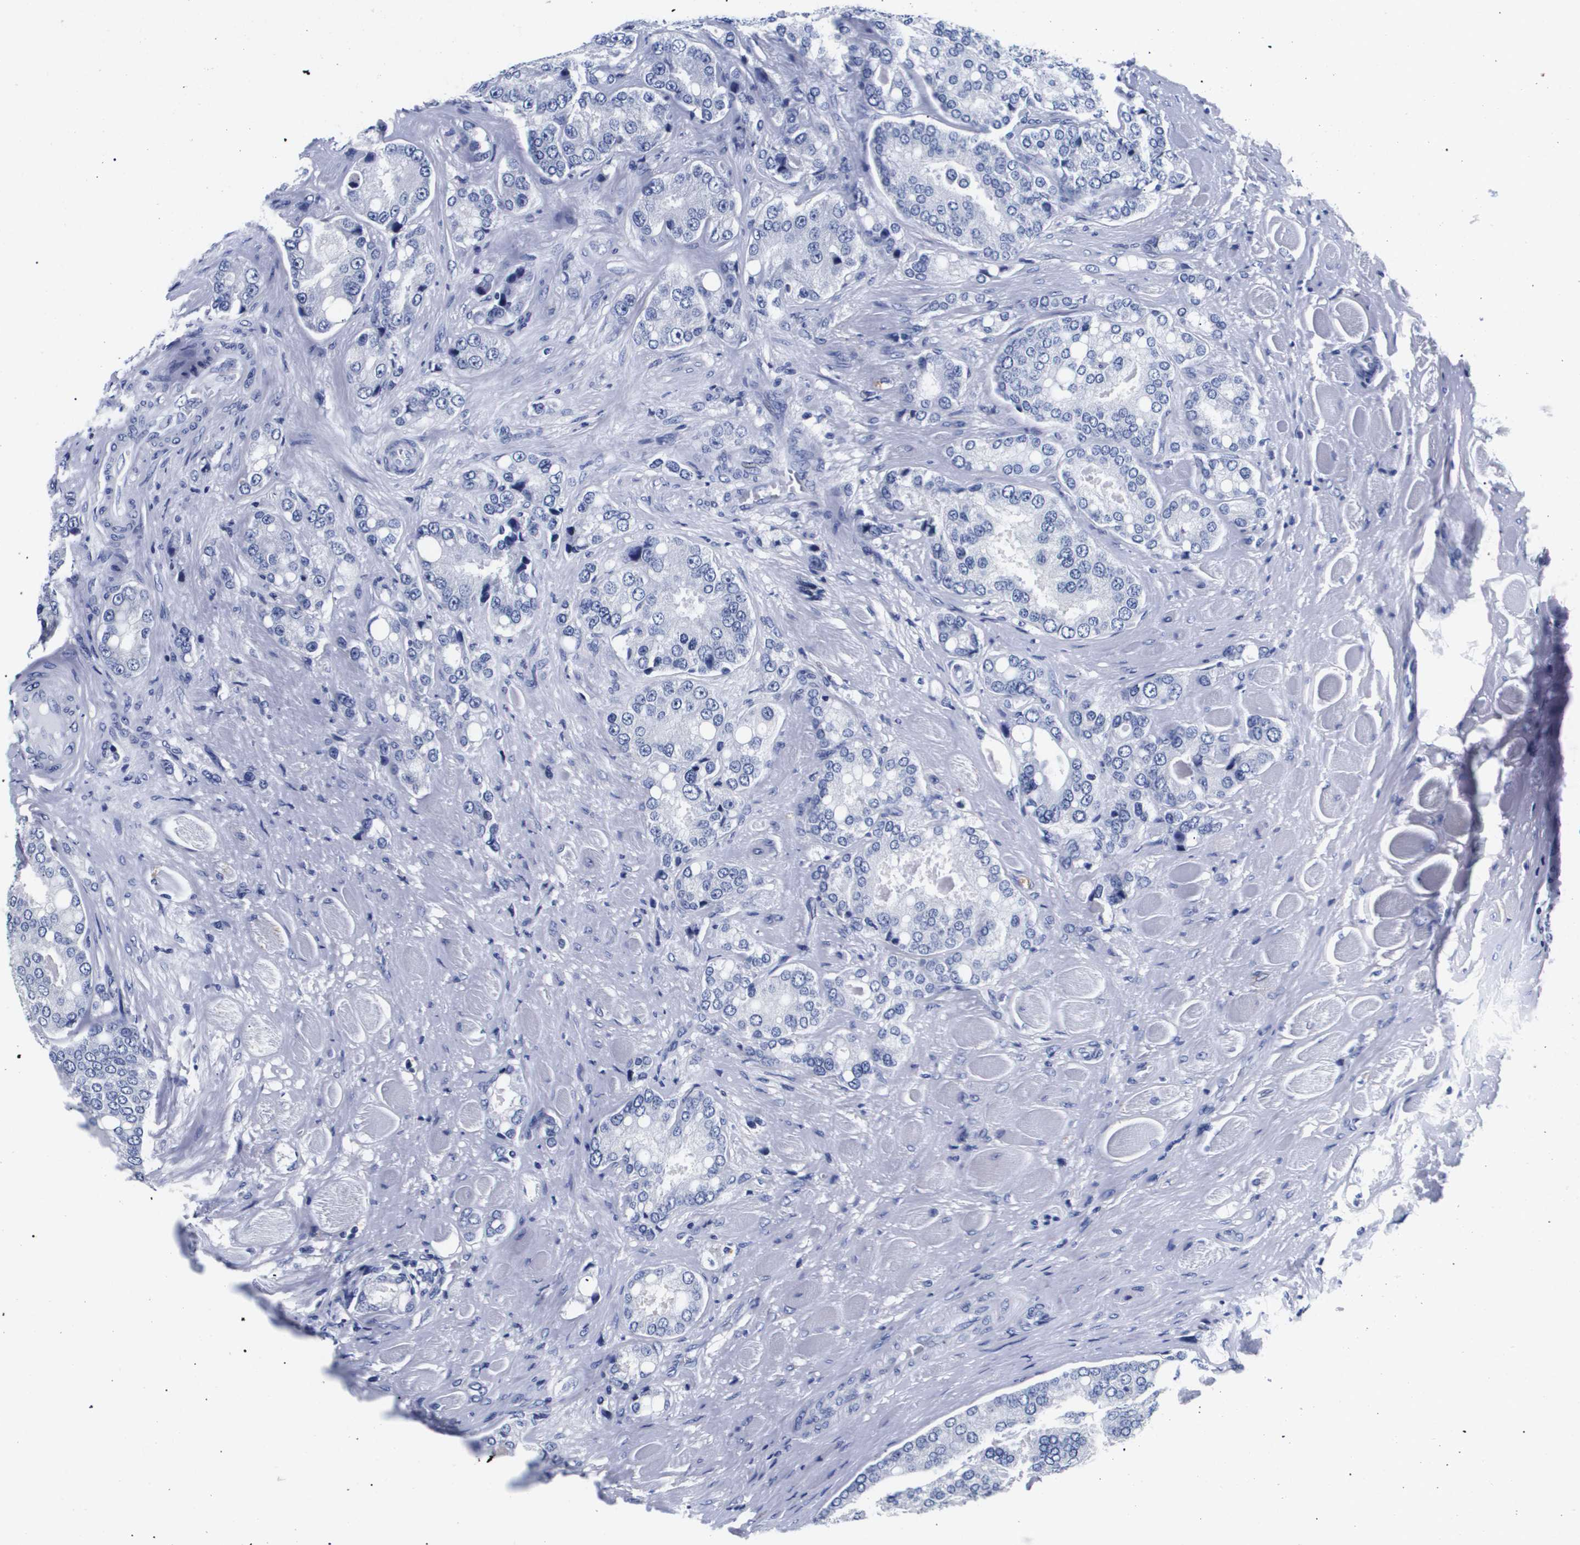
{"staining": {"intensity": "negative", "quantity": "none", "location": "none"}, "tissue": "prostate cancer", "cell_type": "Tumor cells", "image_type": "cancer", "snomed": [{"axis": "morphology", "description": "Adenocarcinoma, High grade"}, {"axis": "topography", "description": "Prostate"}], "caption": "Prostate cancer (high-grade adenocarcinoma) was stained to show a protein in brown. There is no significant expression in tumor cells.", "gene": "ATP6V0A4", "patient": {"sex": "male", "age": 50}}